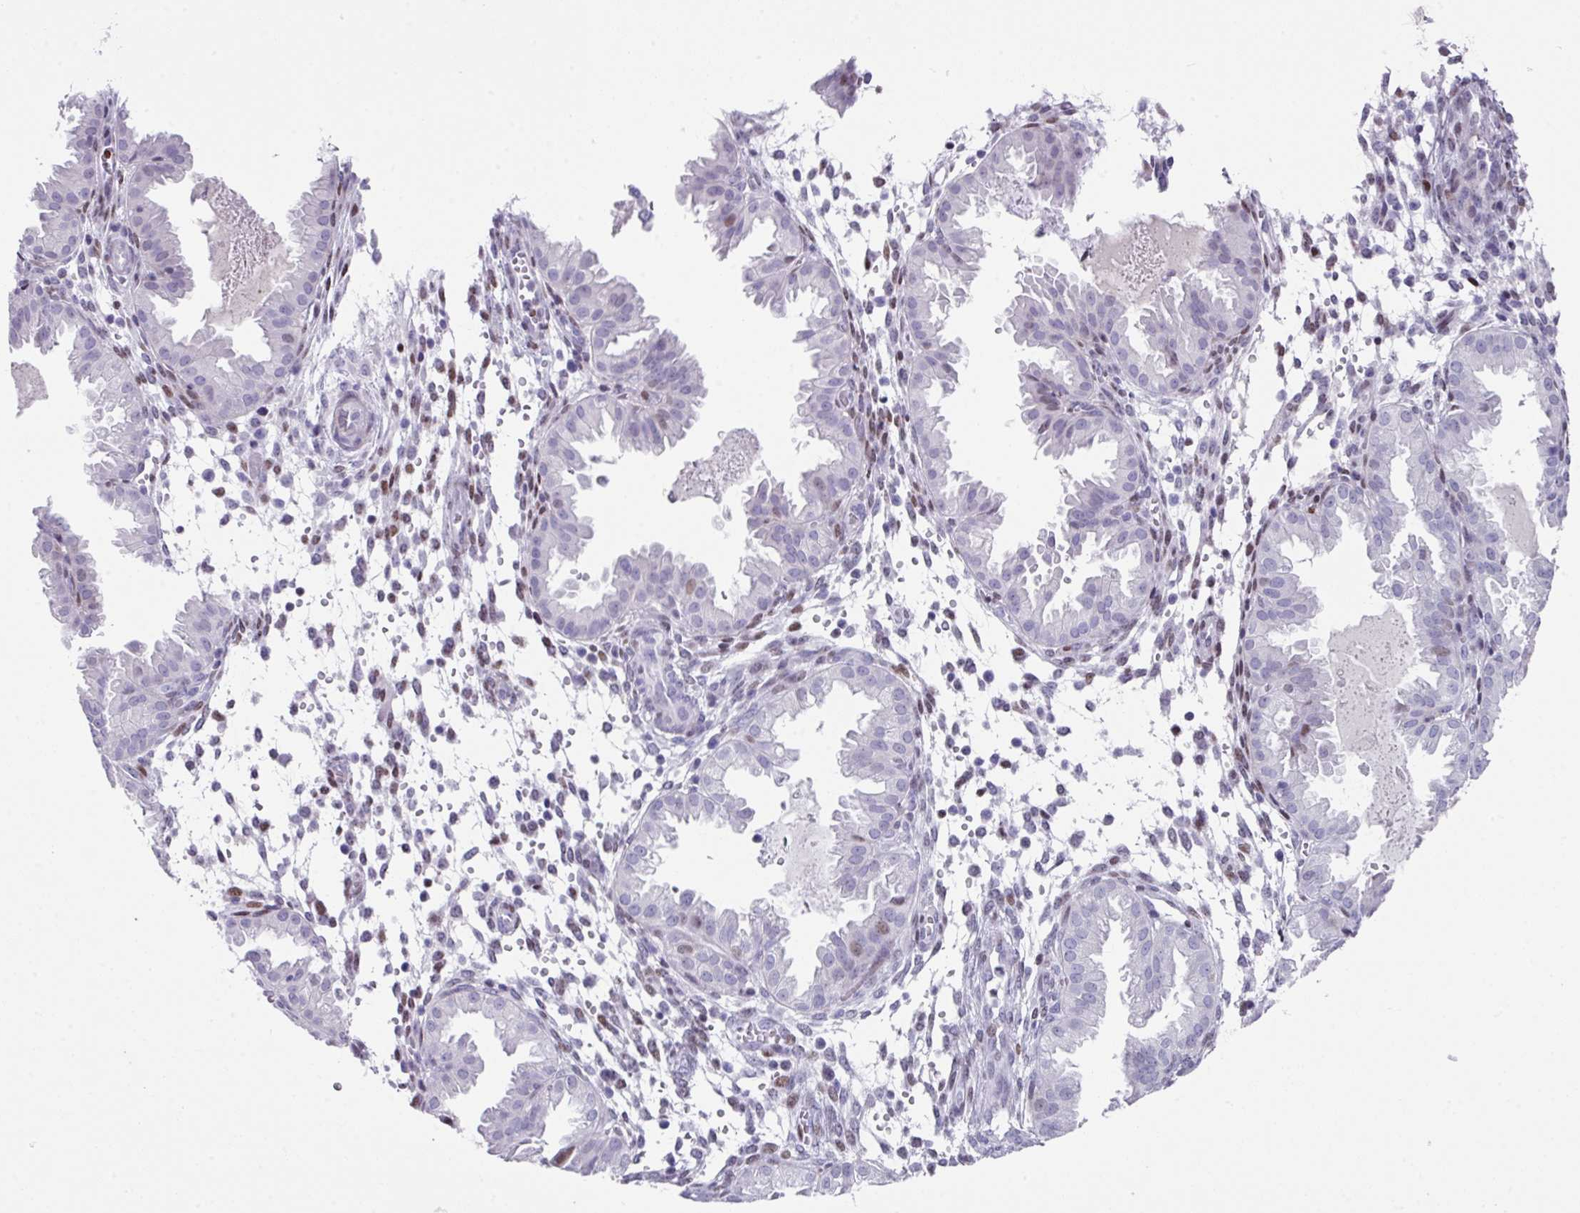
{"staining": {"intensity": "moderate", "quantity": "25%-75%", "location": "nuclear"}, "tissue": "endometrium", "cell_type": "Cells in endometrial stroma", "image_type": "normal", "snomed": [{"axis": "morphology", "description": "Normal tissue, NOS"}, {"axis": "topography", "description": "Endometrium"}], "caption": "IHC (DAB) staining of unremarkable endometrium displays moderate nuclear protein expression in approximately 25%-75% of cells in endometrial stroma.", "gene": "TCF3", "patient": {"sex": "female", "age": 33}}